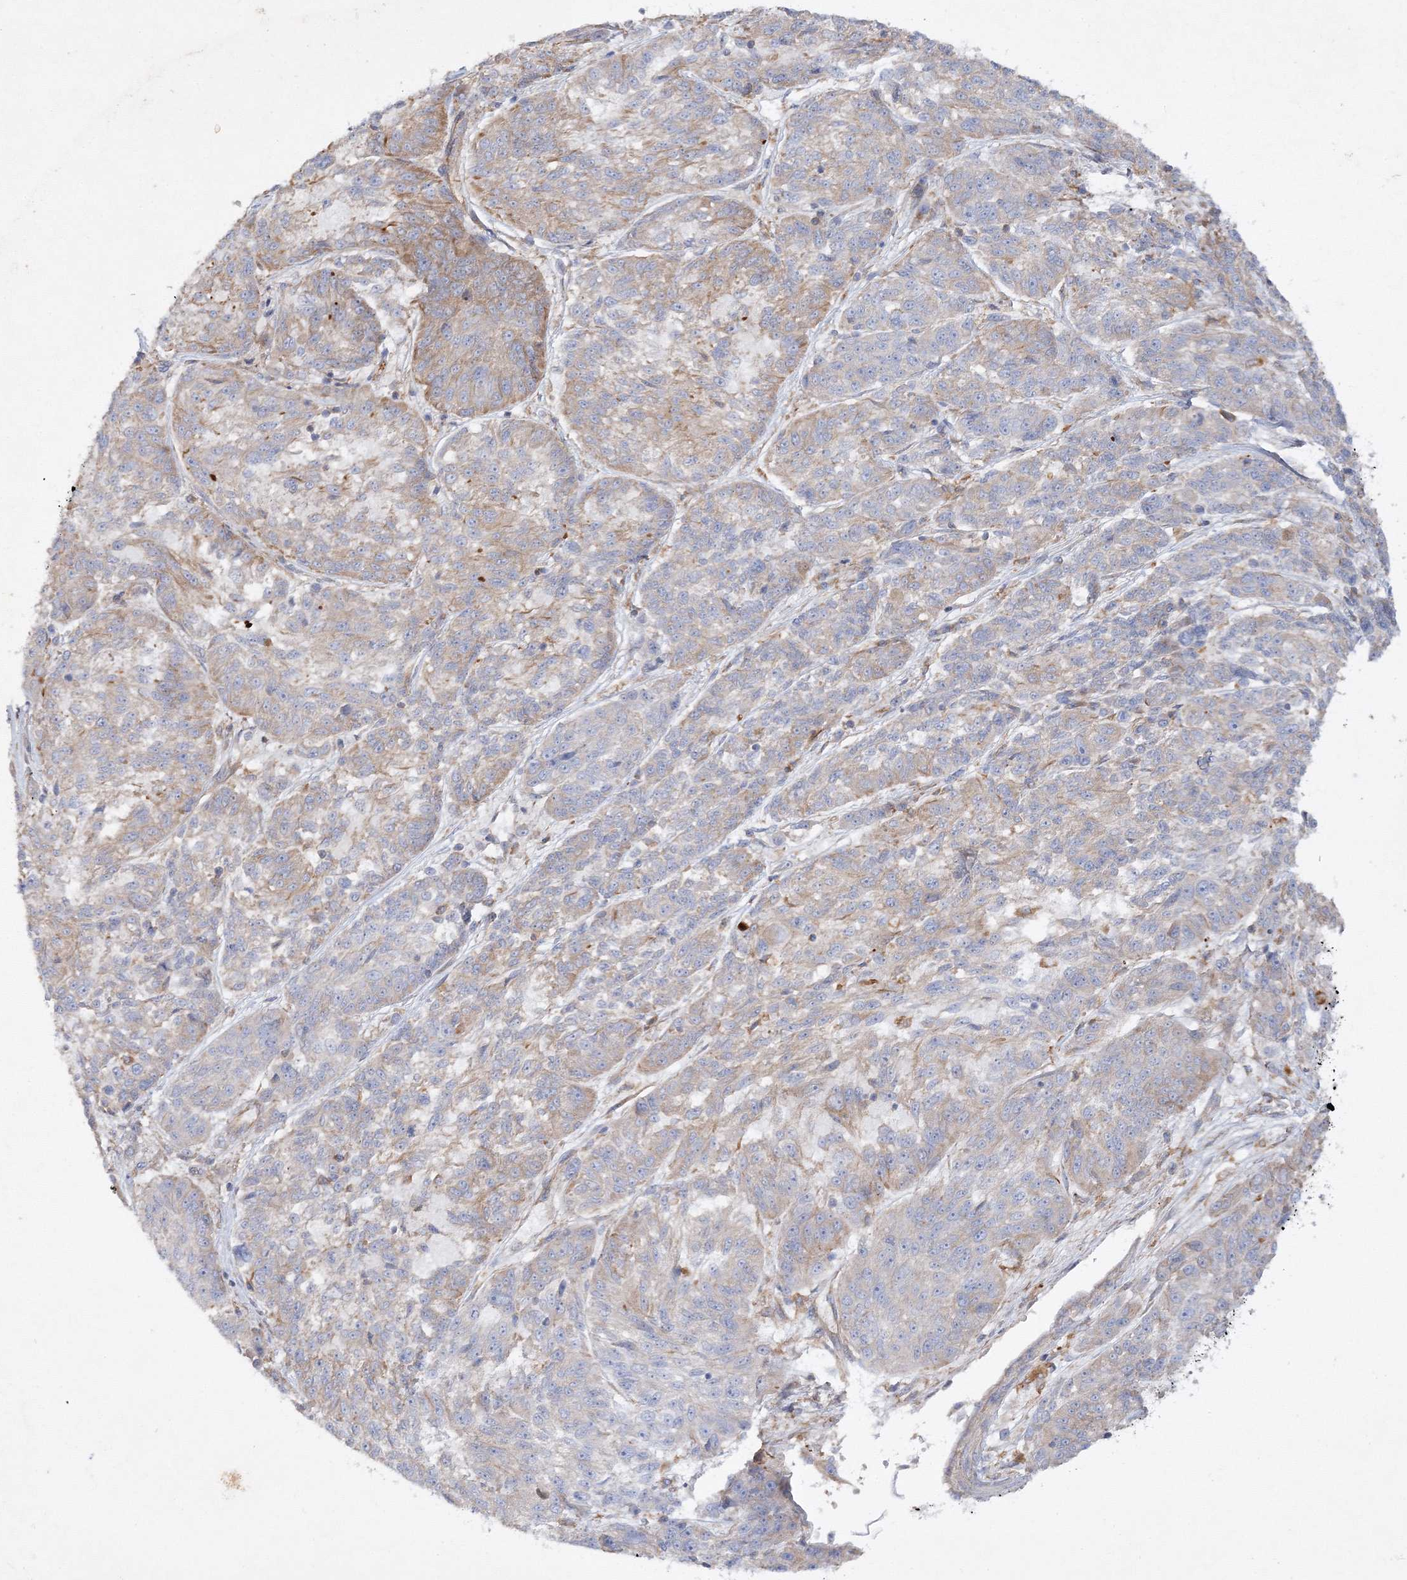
{"staining": {"intensity": "weak", "quantity": "25%-75%", "location": "cytoplasmic/membranous"}, "tissue": "melanoma", "cell_type": "Tumor cells", "image_type": "cancer", "snomed": [{"axis": "morphology", "description": "Malignant melanoma, NOS"}, {"axis": "topography", "description": "Skin"}], "caption": "High-magnification brightfield microscopy of malignant melanoma stained with DAB (brown) and counterstained with hematoxylin (blue). tumor cells exhibit weak cytoplasmic/membranous expression is present in approximately25%-75% of cells. The staining was performed using DAB, with brown indicating positive protein expression. Nuclei are stained blue with hematoxylin.", "gene": "WDR37", "patient": {"sex": "male", "age": 53}}